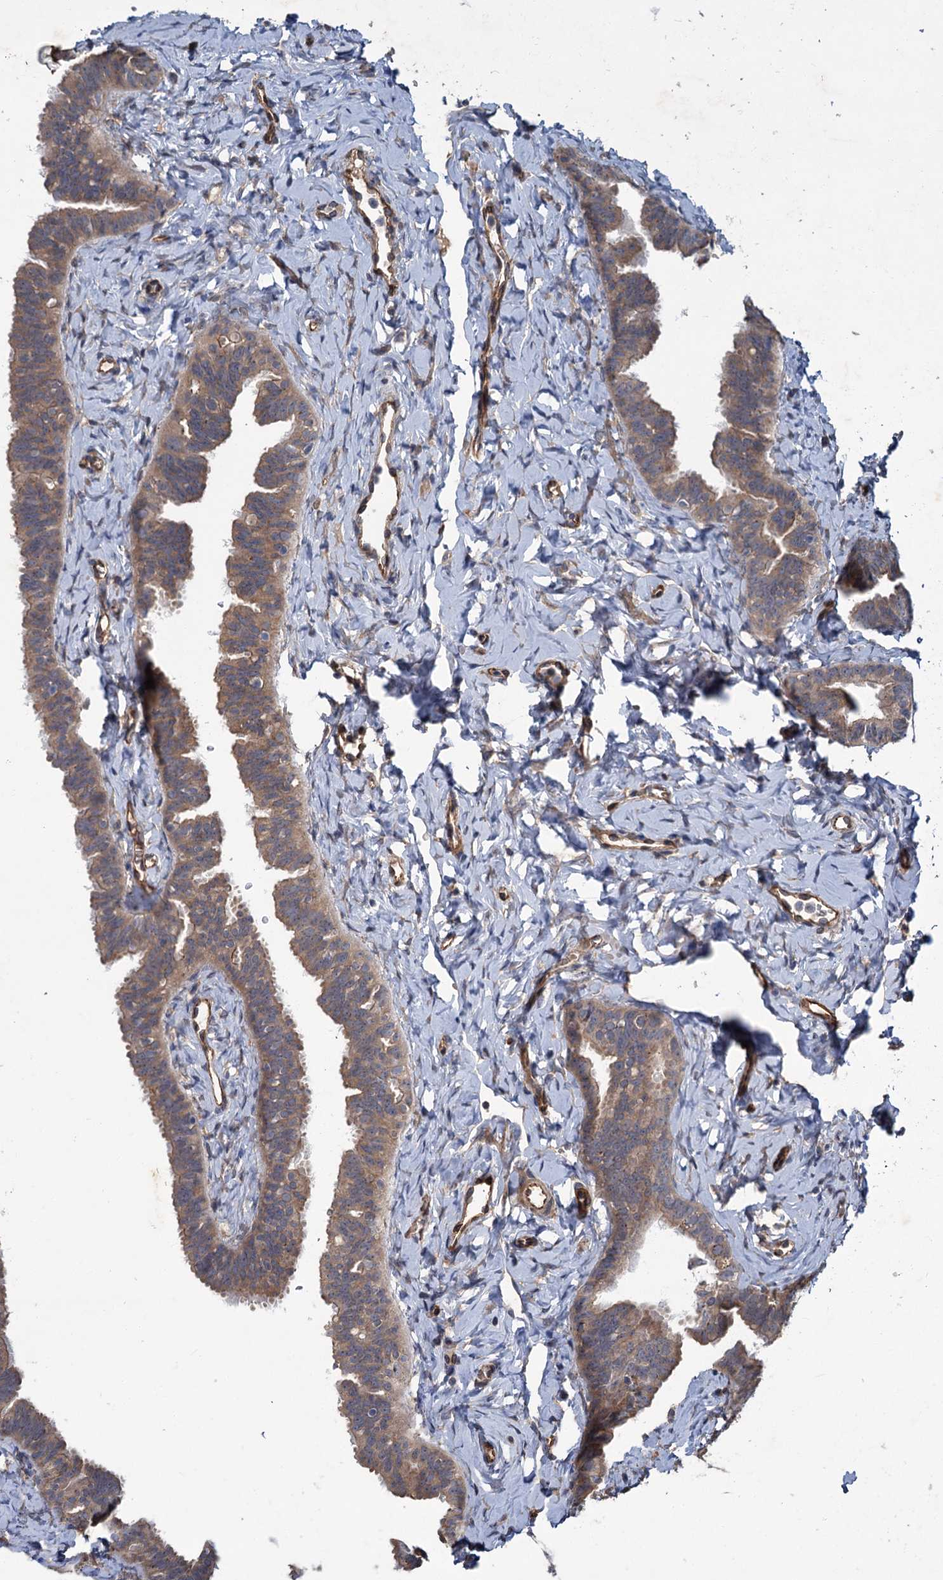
{"staining": {"intensity": "moderate", "quantity": "25%-75%", "location": "cytoplasmic/membranous"}, "tissue": "fallopian tube", "cell_type": "Glandular cells", "image_type": "normal", "snomed": [{"axis": "morphology", "description": "Normal tissue, NOS"}, {"axis": "topography", "description": "Fallopian tube"}], "caption": "Fallopian tube was stained to show a protein in brown. There is medium levels of moderate cytoplasmic/membranous positivity in approximately 25%-75% of glandular cells. Using DAB (3,3'-diaminobenzidine) (brown) and hematoxylin (blue) stains, captured at high magnification using brightfield microscopy.", "gene": "PKN2", "patient": {"sex": "female", "age": 65}}